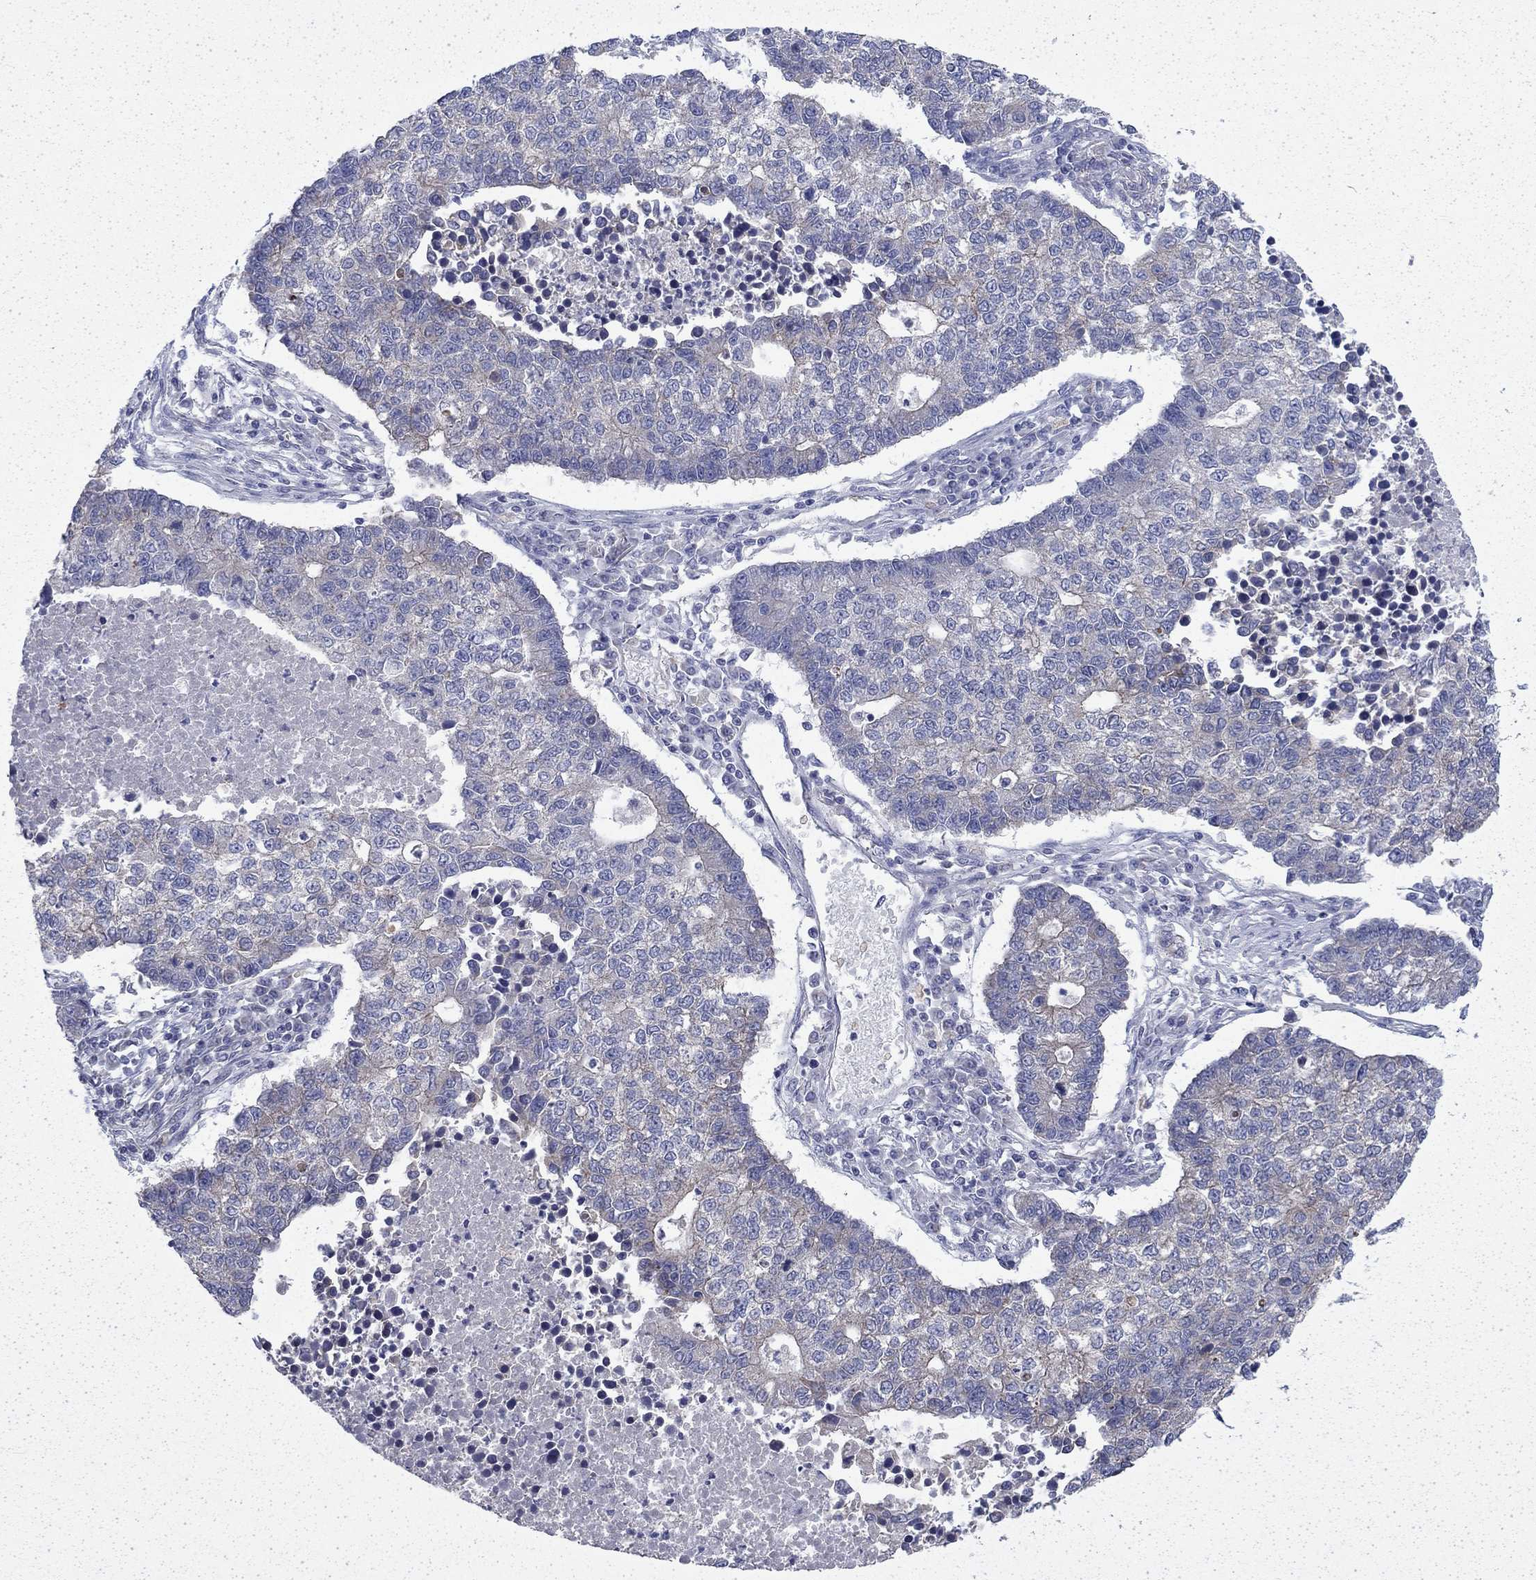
{"staining": {"intensity": "negative", "quantity": "none", "location": "none"}, "tissue": "lung cancer", "cell_type": "Tumor cells", "image_type": "cancer", "snomed": [{"axis": "morphology", "description": "Adenocarcinoma, NOS"}, {"axis": "topography", "description": "Lung"}], "caption": "This is an IHC image of lung adenocarcinoma. There is no staining in tumor cells.", "gene": "DTNA", "patient": {"sex": "male", "age": 57}}